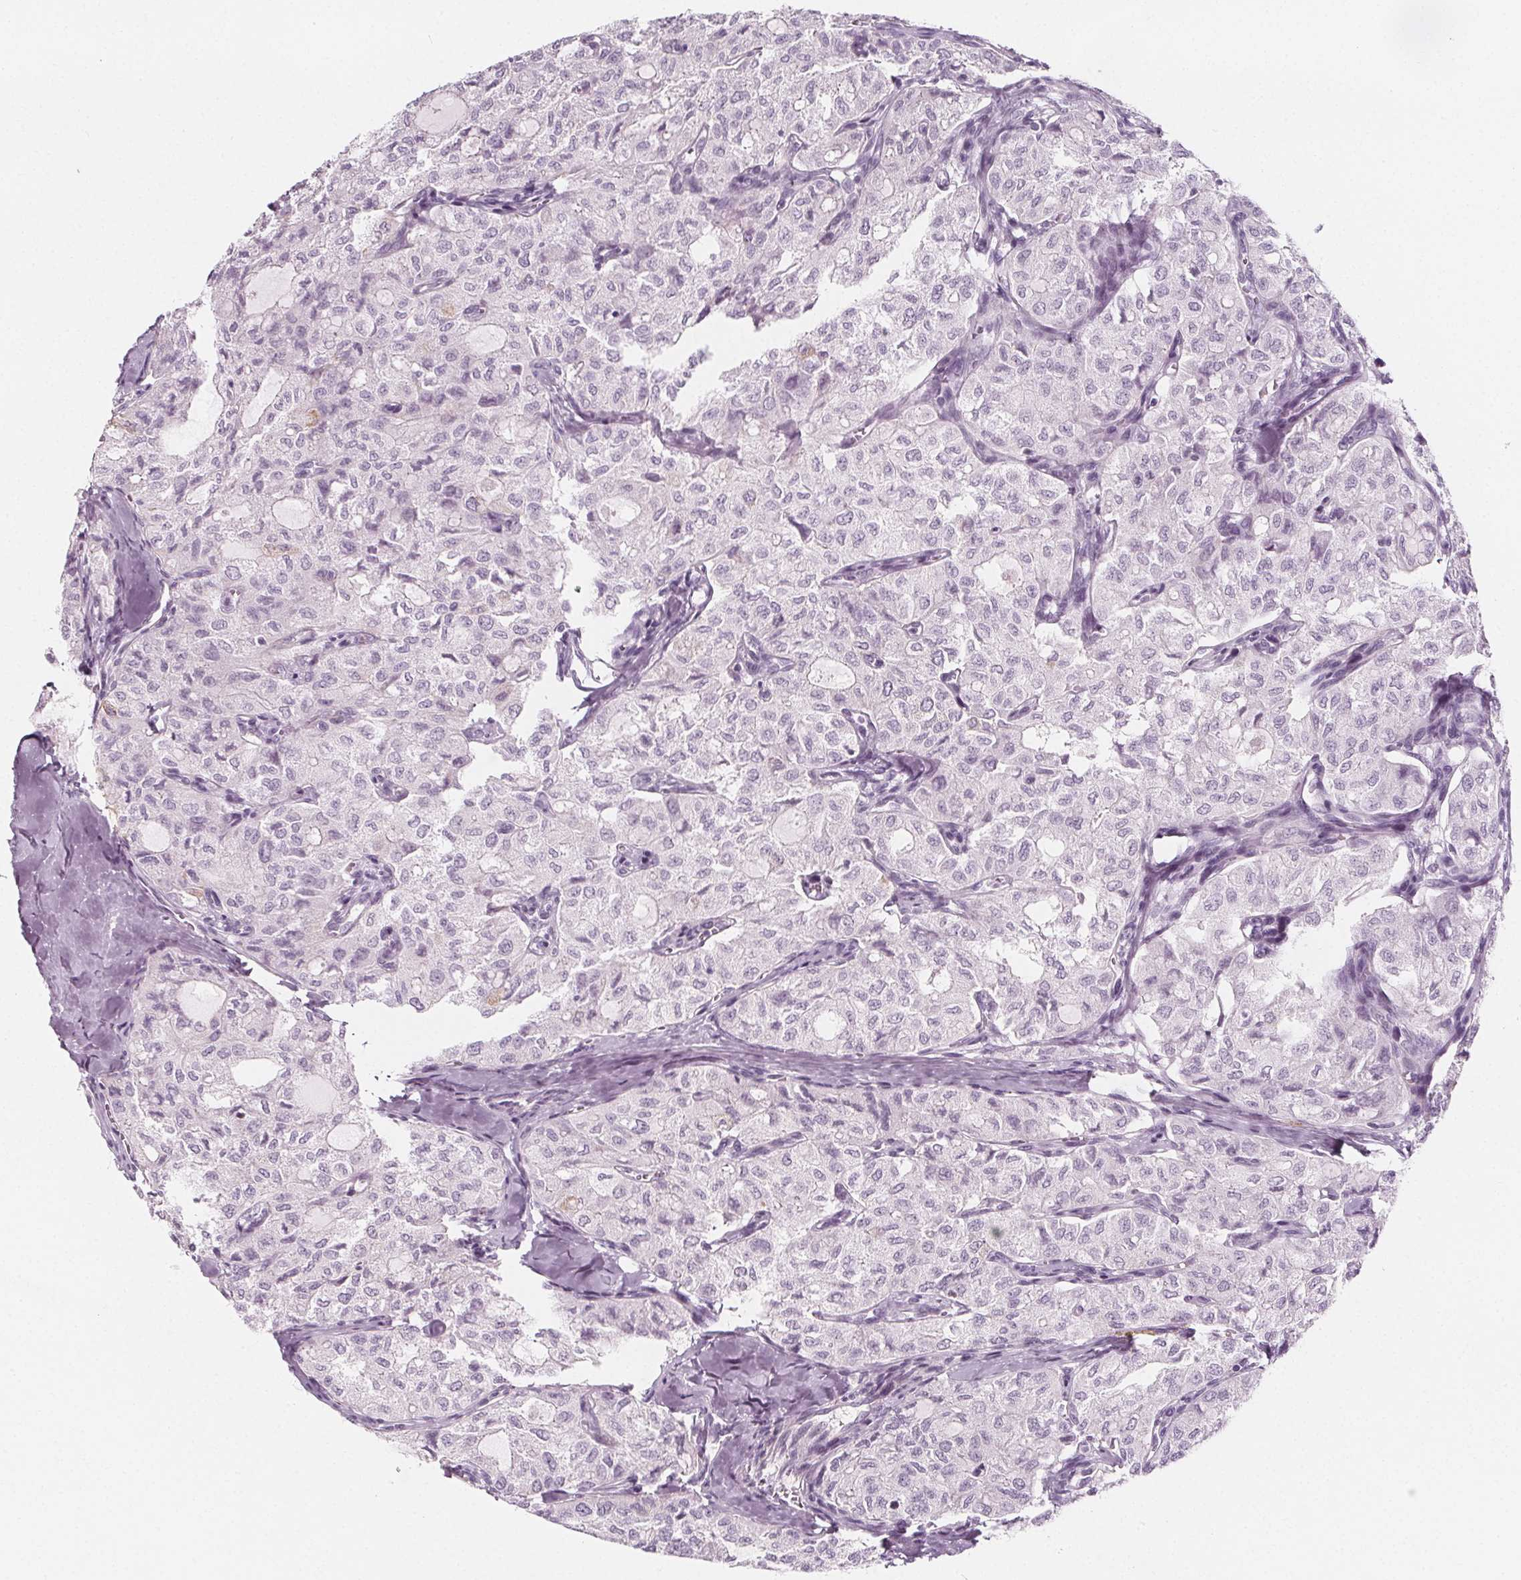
{"staining": {"intensity": "negative", "quantity": "none", "location": "none"}, "tissue": "thyroid cancer", "cell_type": "Tumor cells", "image_type": "cancer", "snomed": [{"axis": "morphology", "description": "Follicular adenoma carcinoma, NOS"}, {"axis": "topography", "description": "Thyroid gland"}], "caption": "Human thyroid follicular adenoma carcinoma stained for a protein using immunohistochemistry exhibits no expression in tumor cells.", "gene": "IL17C", "patient": {"sex": "male", "age": 75}}